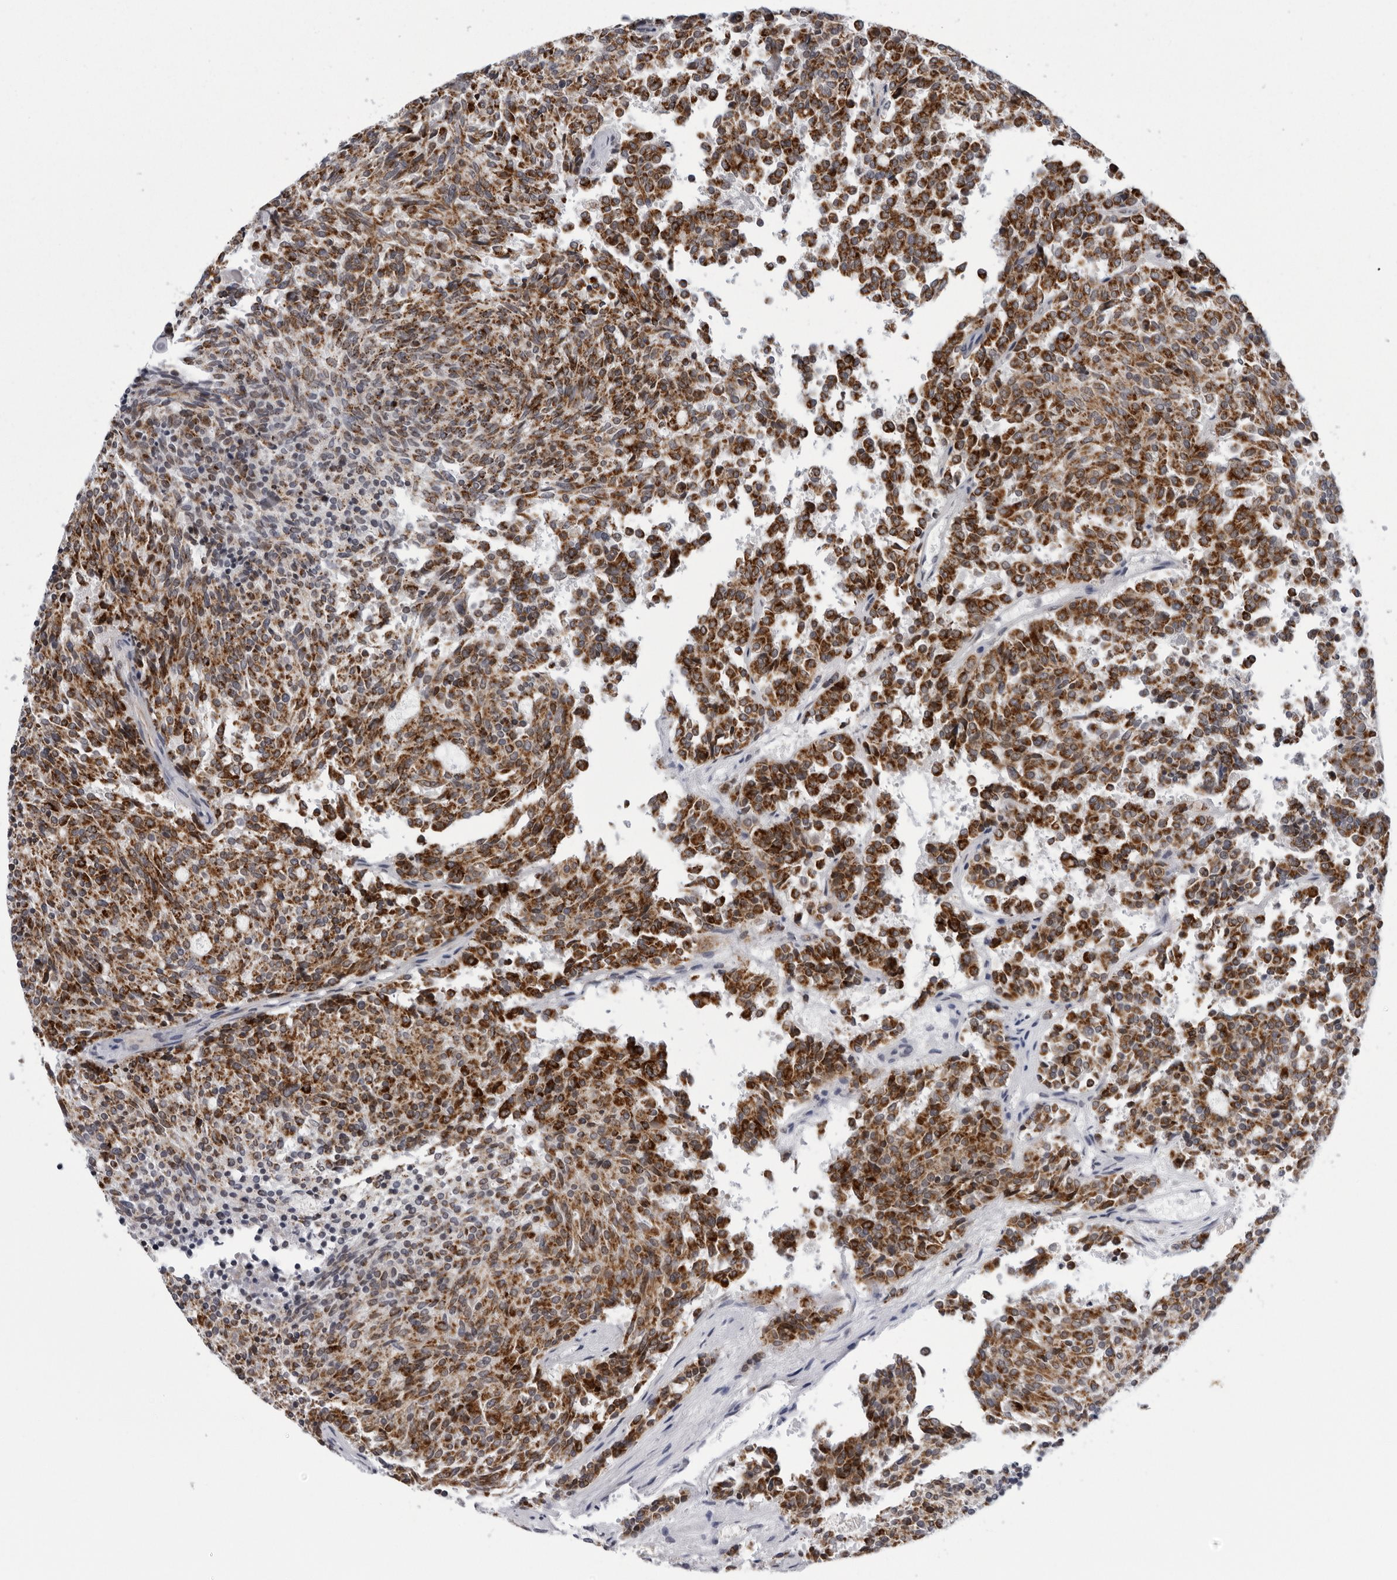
{"staining": {"intensity": "strong", "quantity": ">75%", "location": "cytoplasmic/membranous"}, "tissue": "carcinoid", "cell_type": "Tumor cells", "image_type": "cancer", "snomed": [{"axis": "morphology", "description": "Carcinoid, malignant, NOS"}, {"axis": "topography", "description": "Pancreas"}], "caption": "Strong cytoplasmic/membranous positivity for a protein is appreciated in about >75% of tumor cells of malignant carcinoid using immunohistochemistry.", "gene": "CPT2", "patient": {"sex": "female", "age": 54}}